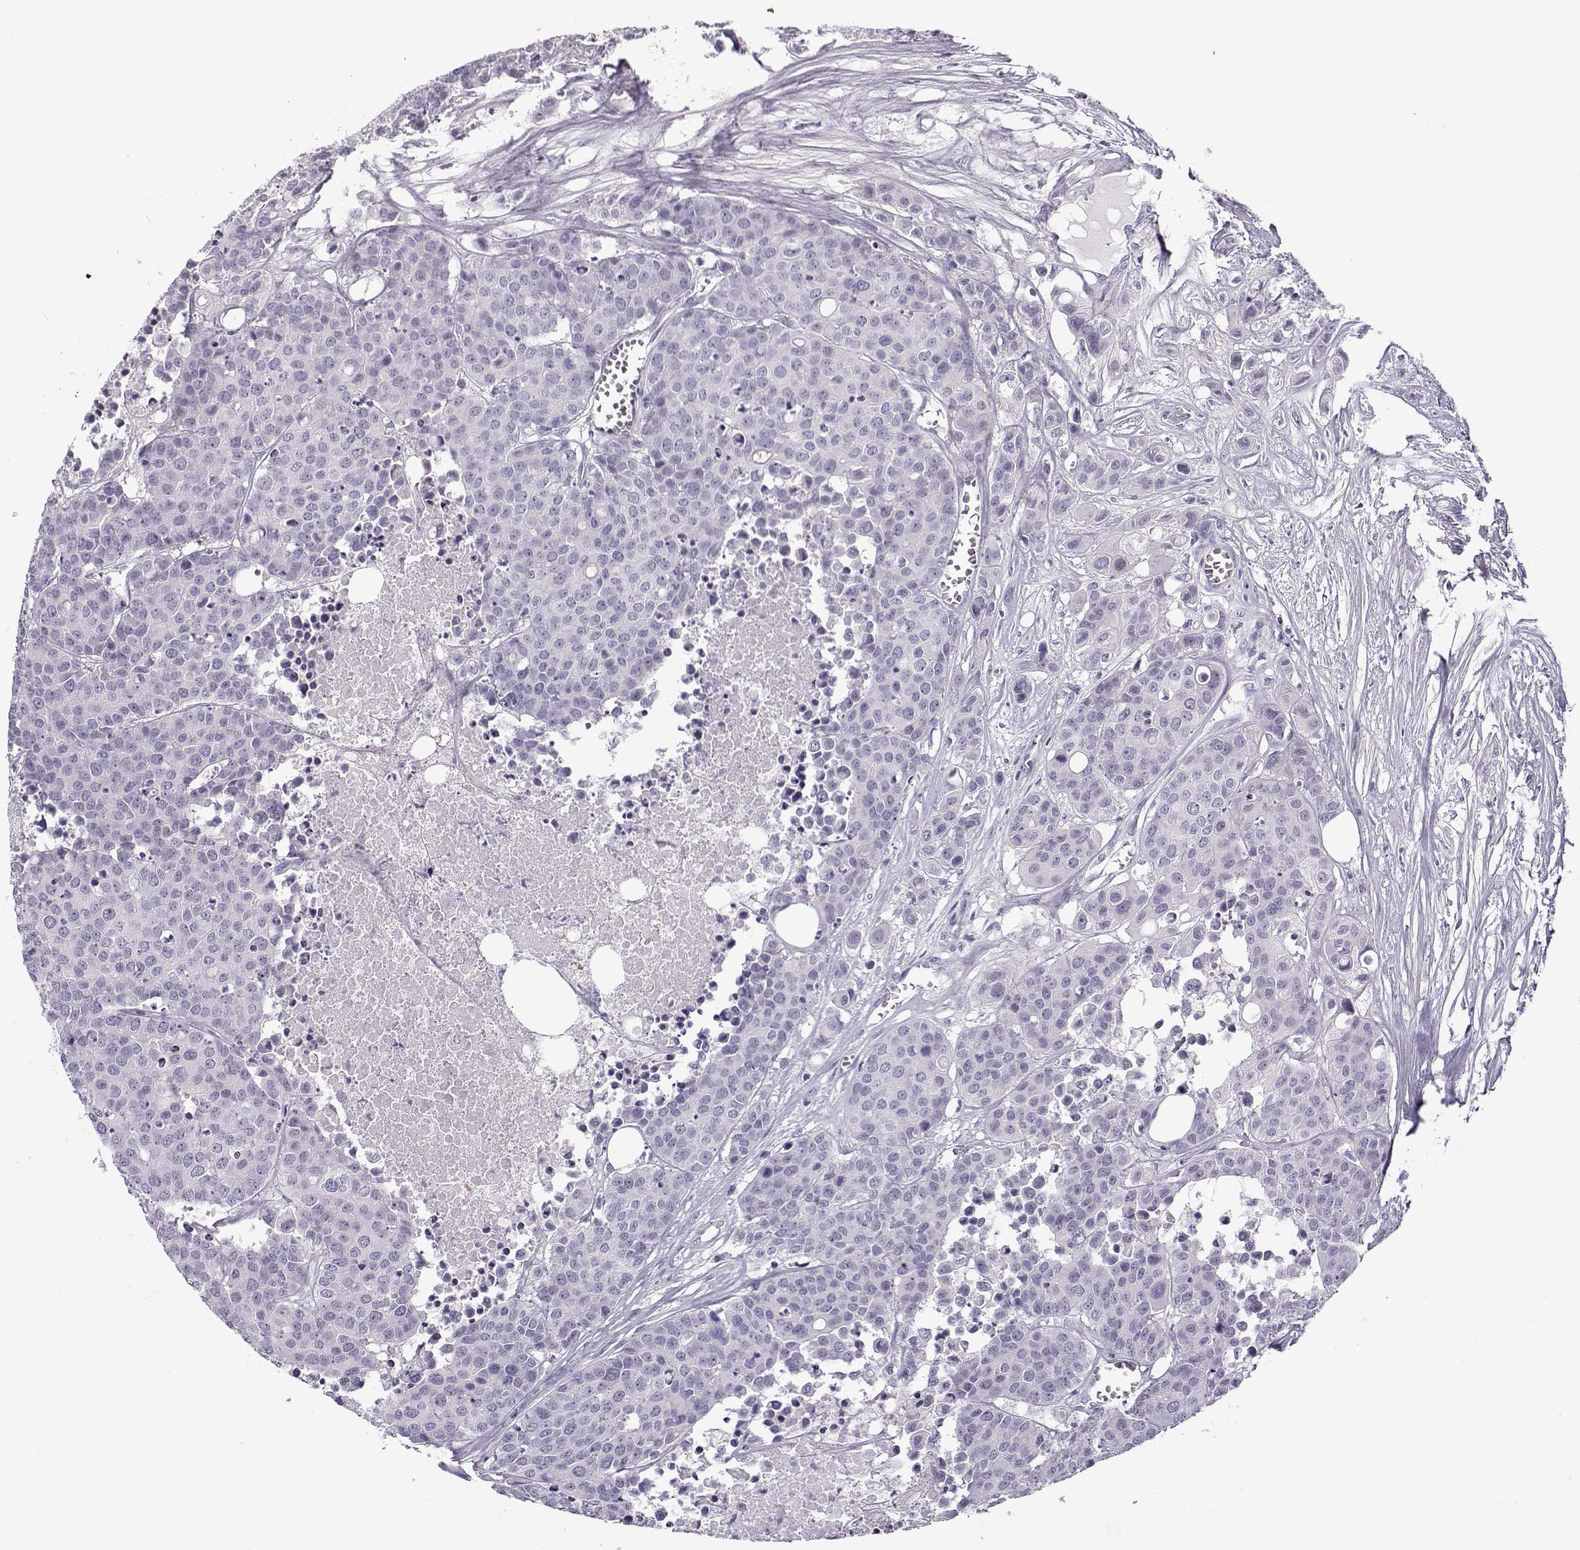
{"staining": {"intensity": "negative", "quantity": "none", "location": "none"}, "tissue": "carcinoid", "cell_type": "Tumor cells", "image_type": "cancer", "snomed": [{"axis": "morphology", "description": "Carcinoid, malignant, NOS"}, {"axis": "topography", "description": "Colon"}], "caption": "Immunohistochemistry photomicrograph of carcinoid (malignant) stained for a protein (brown), which reveals no positivity in tumor cells.", "gene": "GTSF1L", "patient": {"sex": "male", "age": 81}}